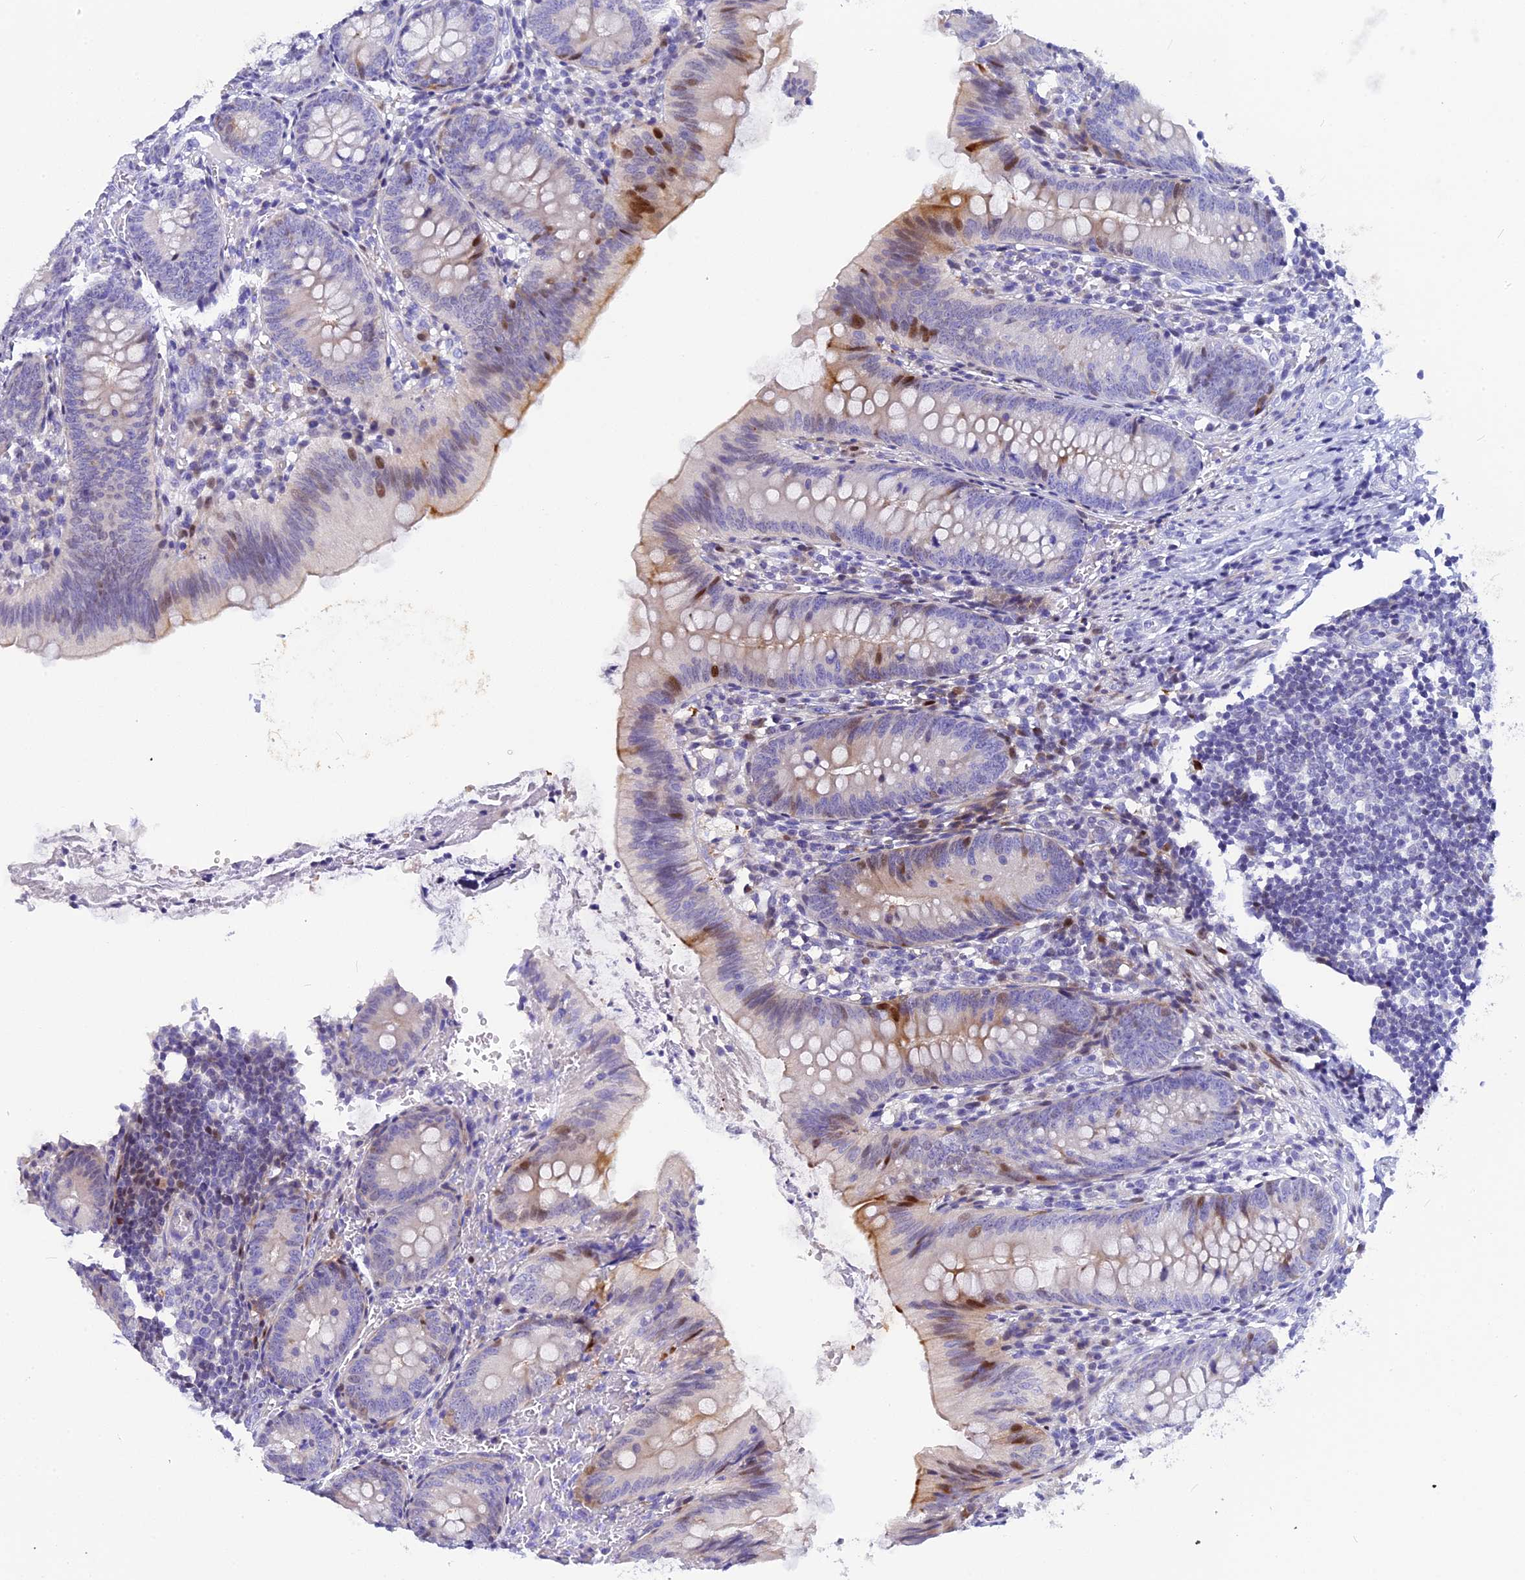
{"staining": {"intensity": "moderate", "quantity": "<25%", "location": "cytoplasmic/membranous,nuclear"}, "tissue": "appendix", "cell_type": "Glandular cells", "image_type": "normal", "snomed": [{"axis": "morphology", "description": "Normal tissue, NOS"}, {"axis": "topography", "description": "Appendix"}], "caption": "Immunohistochemical staining of benign human appendix shows low levels of moderate cytoplasmic/membranous,nuclear positivity in approximately <25% of glandular cells. The protein is stained brown, and the nuclei are stained in blue (DAB IHC with brightfield microscopy, high magnification).", "gene": "NKPD1", "patient": {"sex": "male", "age": 1}}